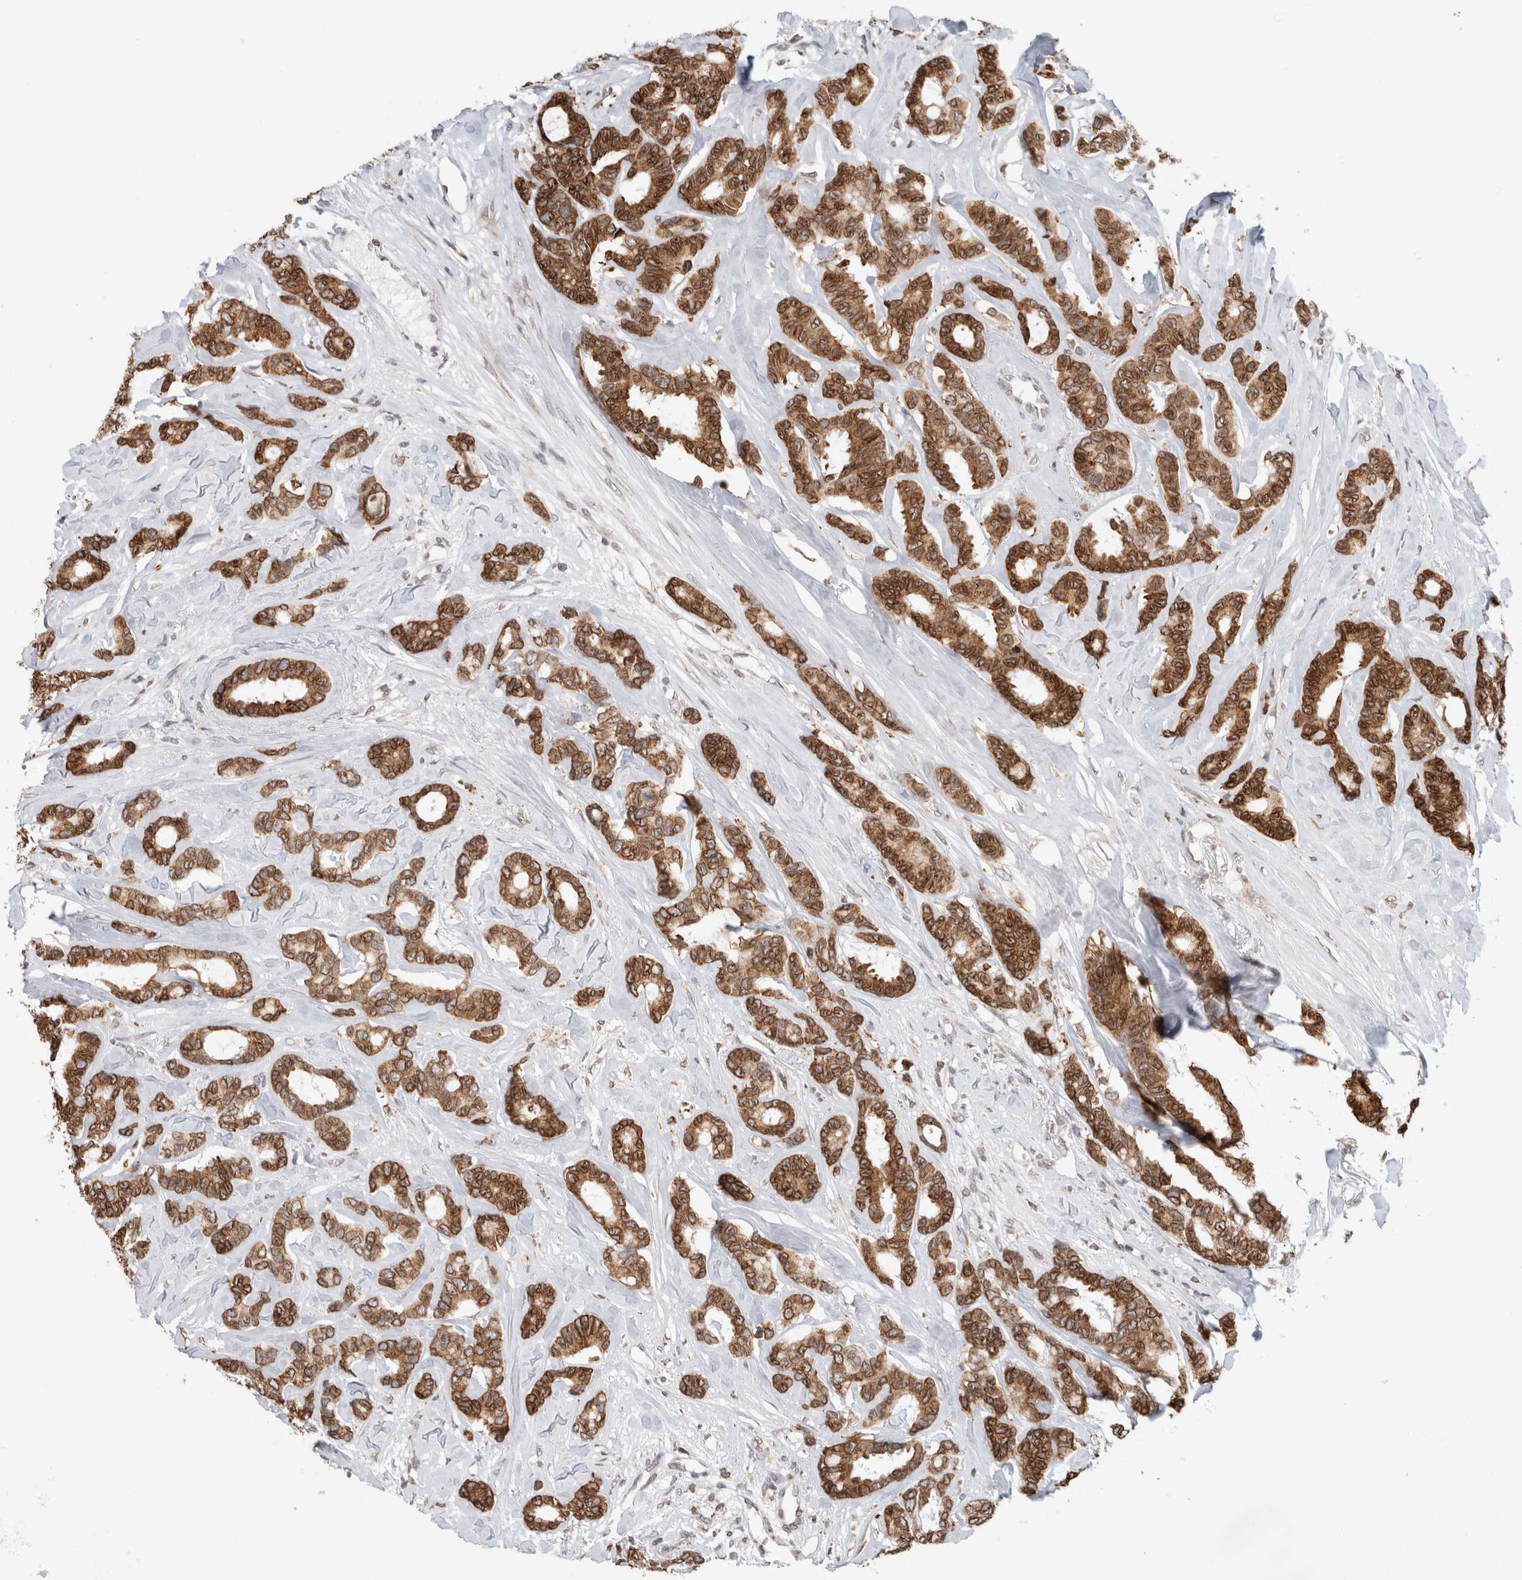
{"staining": {"intensity": "moderate", "quantity": ">75%", "location": "cytoplasmic/membranous,nuclear"}, "tissue": "breast cancer", "cell_type": "Tumor cells", "image_type": "cancer", "snomed": [{"axis": "morphology", "description": "Duct carcinoma"}, {"axis": "topography", "description": "Breast"}], "caption": "Breast invasive ductal carcinoma stained with a brown dye displays moderate cytoplasmic/membranous and nuclear positive expression in about >75% of tumor cells.", "gene": "RBMX2", "patient": {"sex": "female", "age": 87}}